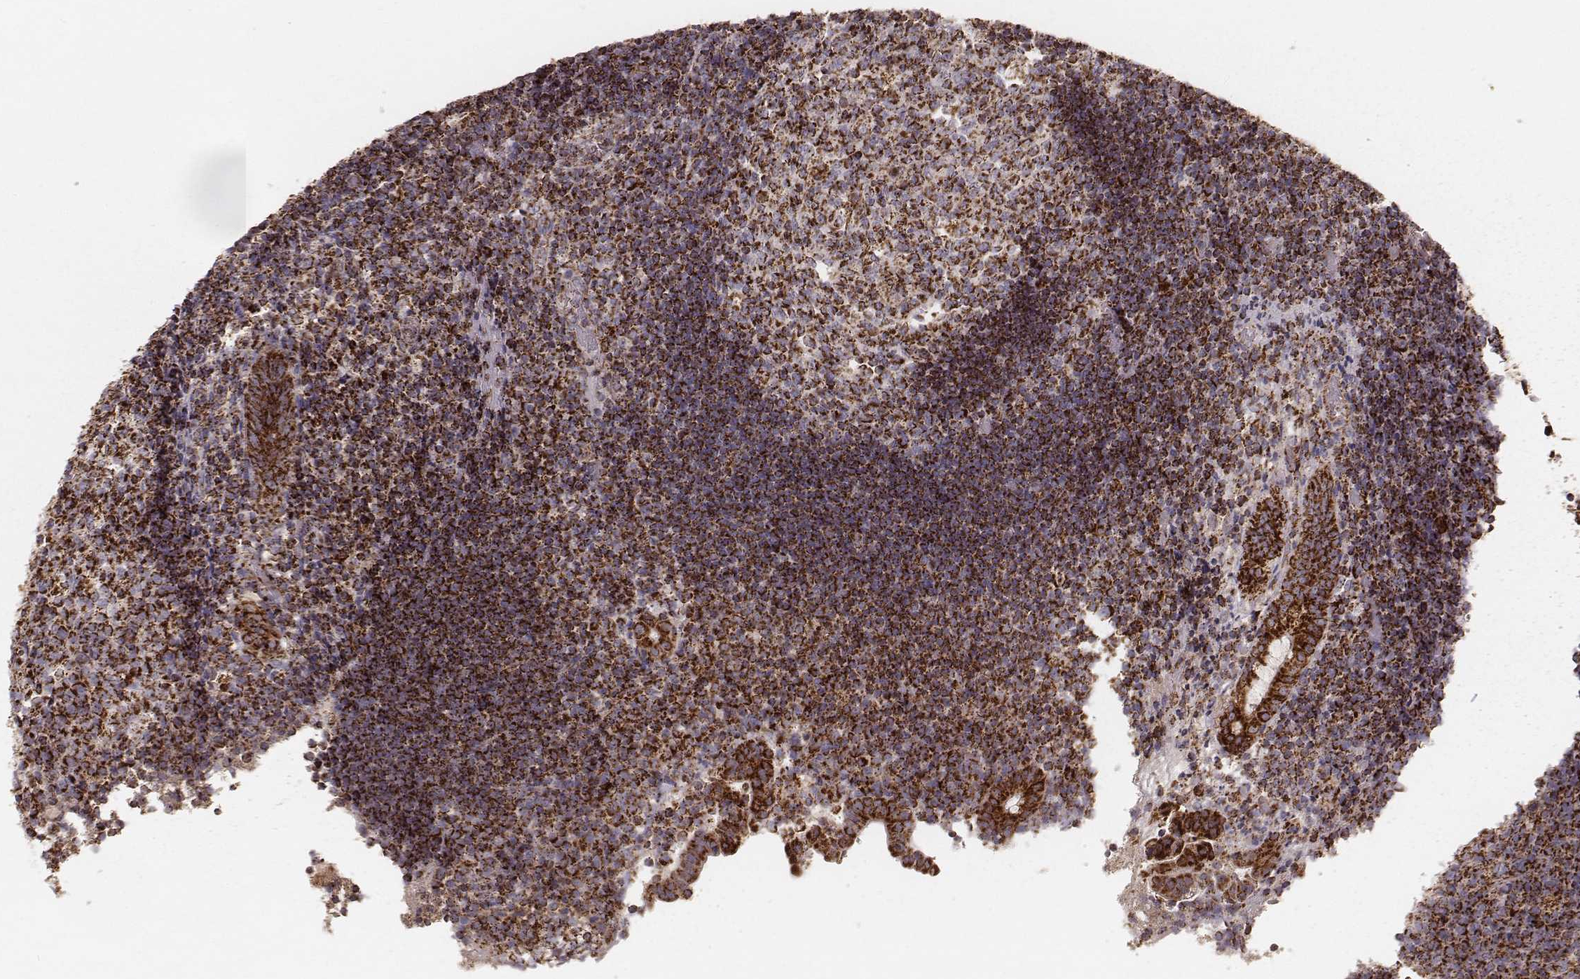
{"staining": {"intensity": "strong", "quantity": ">75%", "location": "cytoplasmic/membranous"}, "tissue": "appendix", "cell_type": "Glandular cells", "image_type": "normal", "snomed": [{"axis": "morphology", "description": "Normal tissue, NOS"}, {"axis": "topography", "description": "Appendix"}], "caption": "This is a histology image of immunohistochemistry staining of normal appendix, which shows strong expression in the cytoplasmic/membranous of glandular cells.", "gene": "CS", "patient": {"sex": "female", "age": 32}}